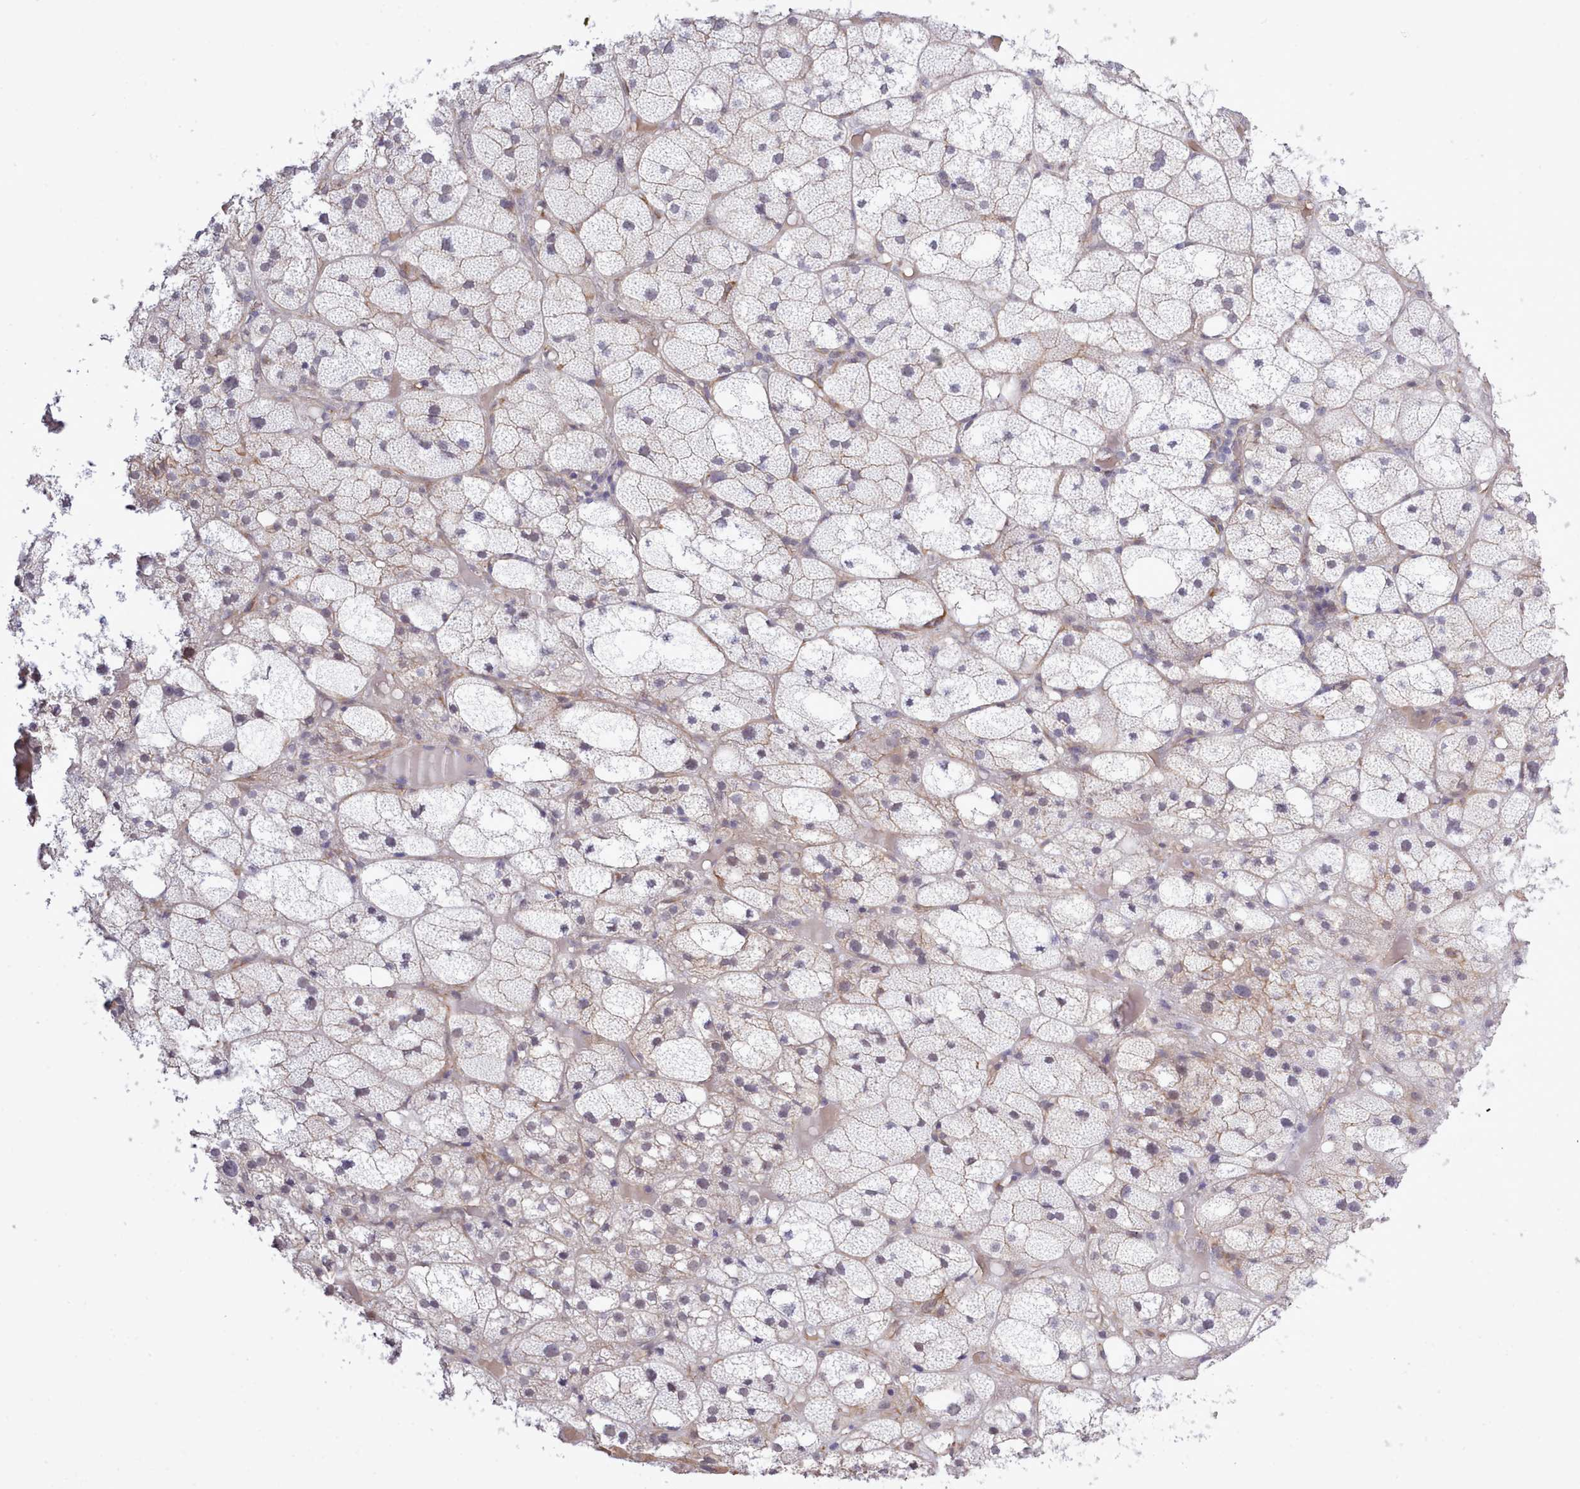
{"staining": {"intensity": "negative", "quantity": "none", "location": "none"}, "tissue": "adrenal gland", "cell_type": "Glandular cells", "image_type": "normal", "snomed": [{"axis": "morphology", "description": "Normal tissue, NOS"}, {"axis": "topography", "description": "Adrenal gland"}], "caption": "An image of adrenal gland stained for a protein shows no brown staining in glandular cells.", "gene": "ZC3H13", "patient": {"sex": "female", "age": 61}}